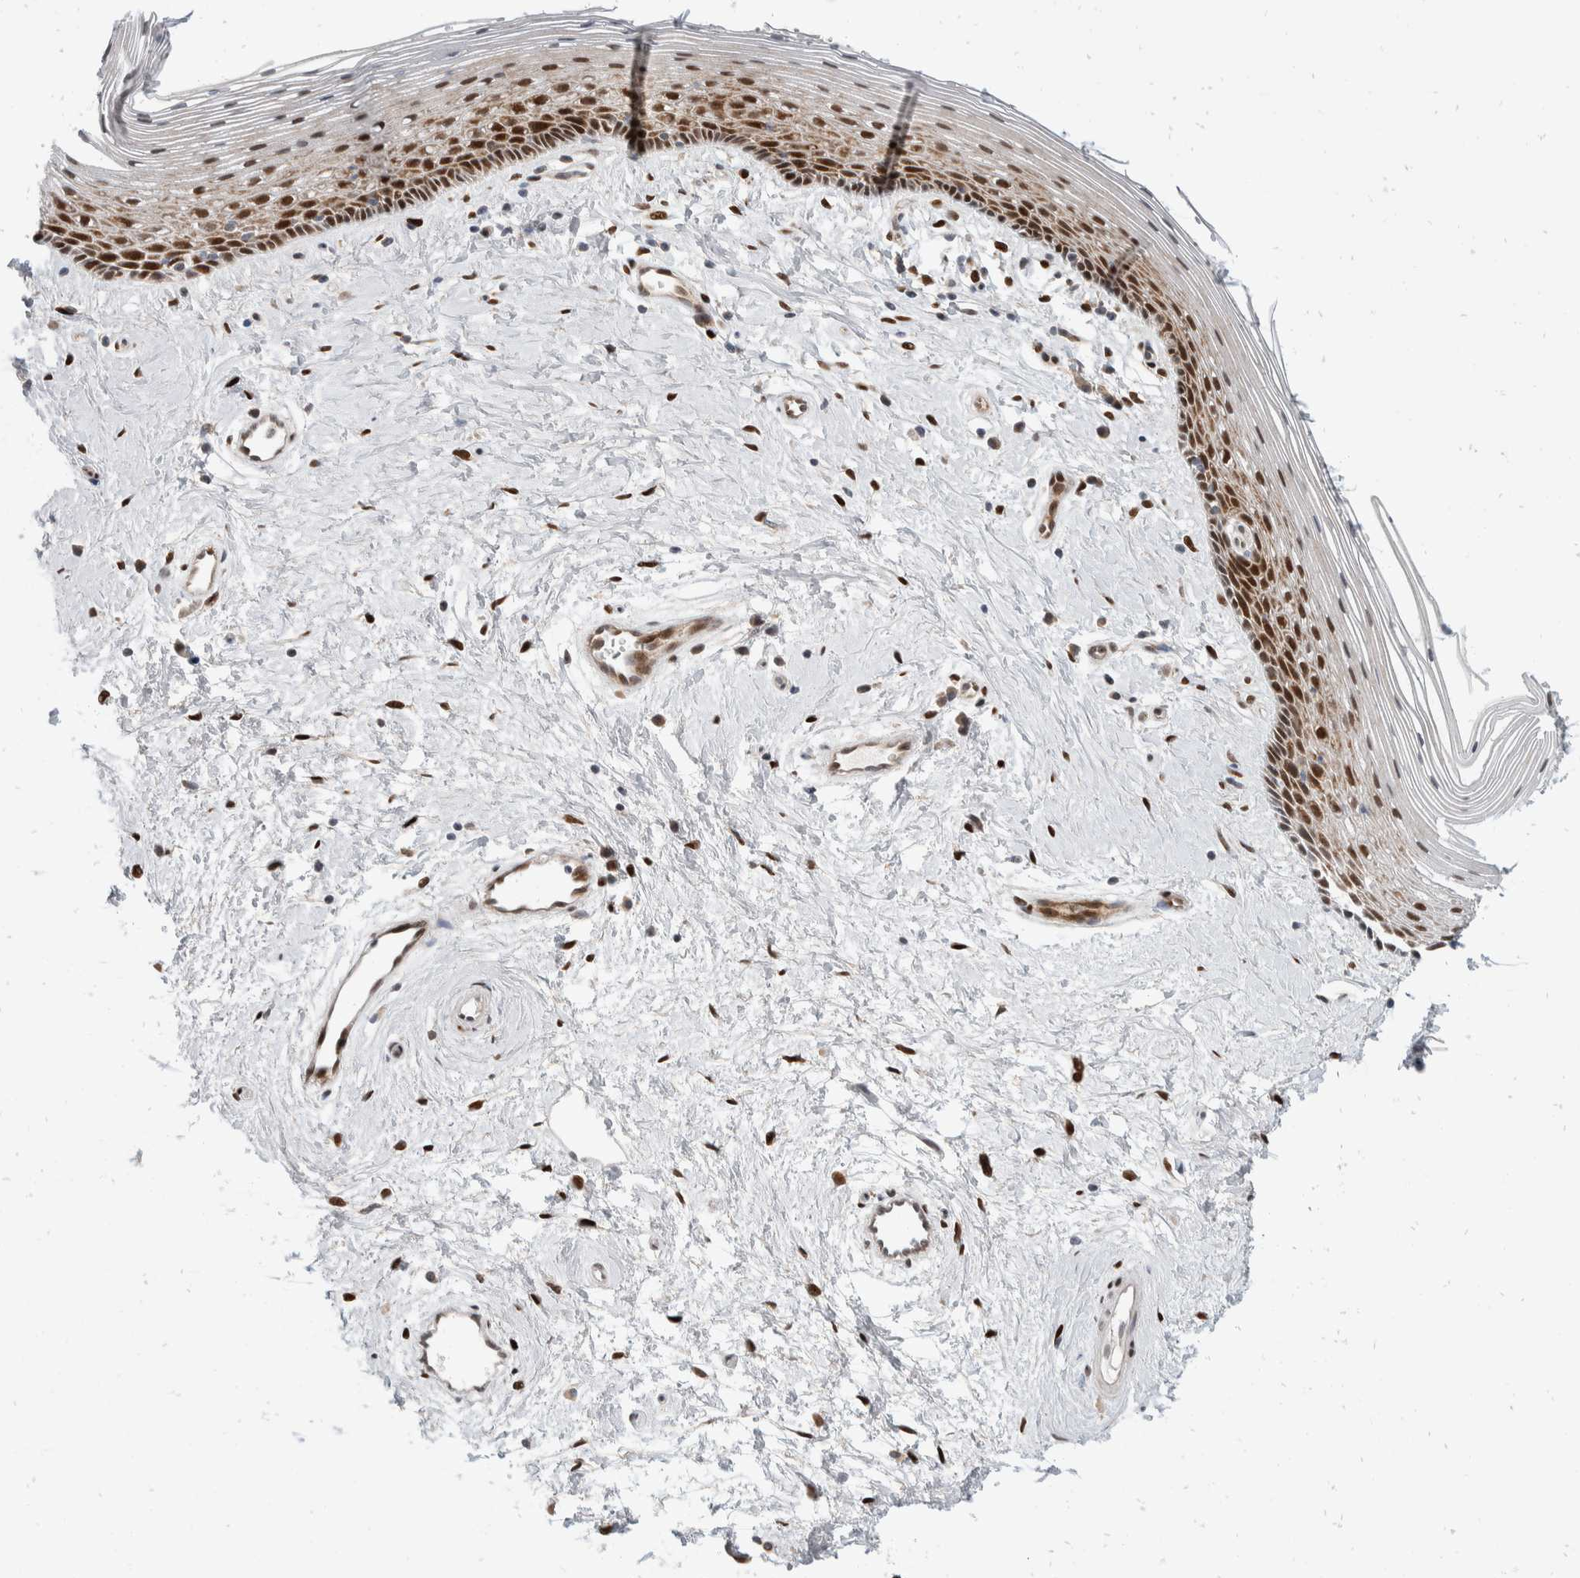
{"staining": {"intensity": "moderate", "quantity": ">75%", "location": "cytoplasmic/membranous,nuclear"}, "tissue": "vagina", "cell_type": "Squamous epithelial cells", "image_type": "normal", "snomed": [{"axis": "morphology", "description": "Normal tissue, NOS"}, {"axis": "topography", "description": "Vagina"}], "caption": "This histopathology image exhibits immunohistochemistry staining of unremarkable vagina, with medium moderate cytoplasmic/membranous,nuclear expression in approximately >75% of squamous epithelial cells.", "gene": "ZNF703", "patient": {"sex": "female", "age": 46}}